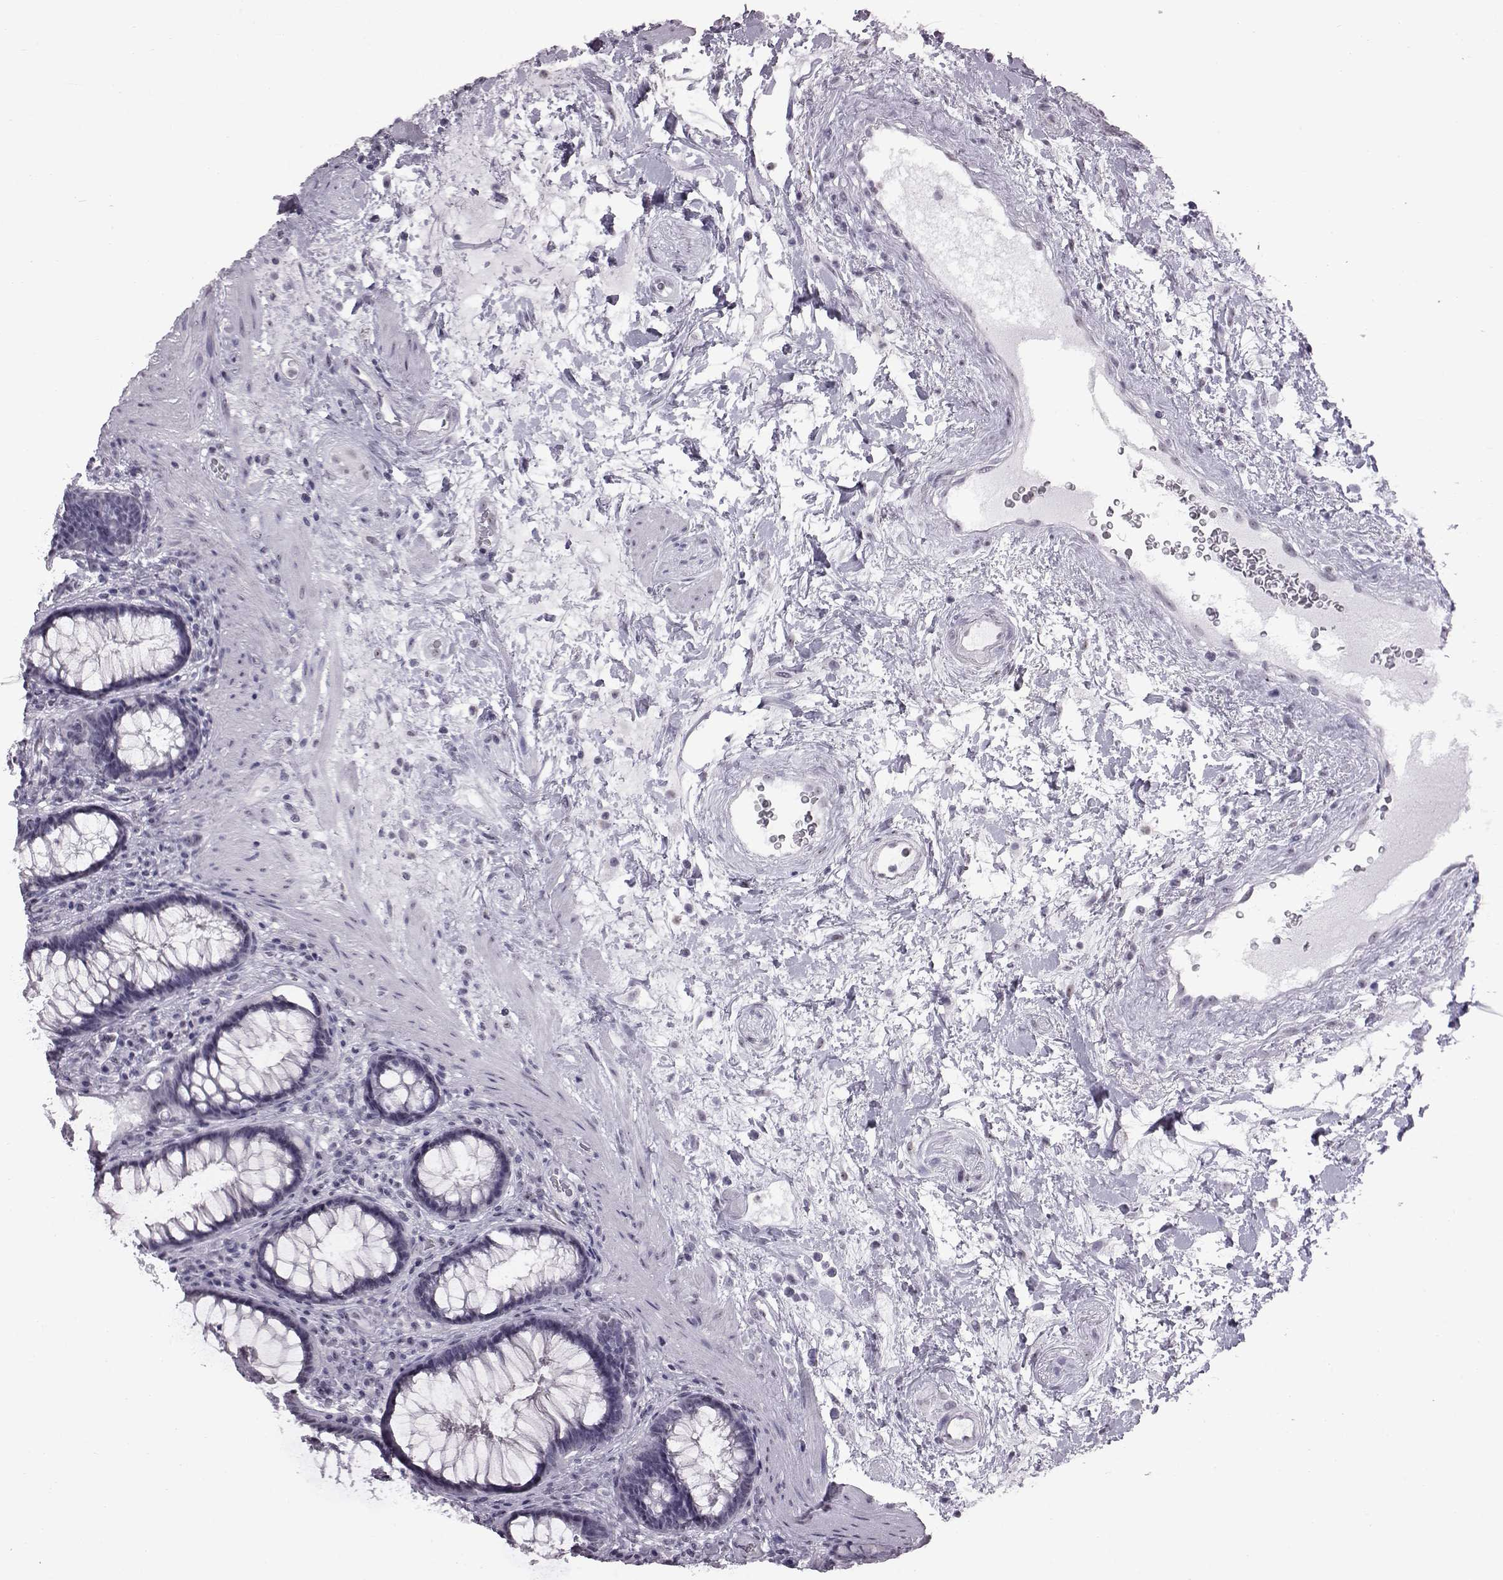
{"staining": {"intensity": "negative", "quantity": "none", "location": "none"}, "tissue": "rectum", "cell_type": "Glandular cells", "image_type": "normal", "snomed": [{"axis": "morphology", "description": "Normal tissue, NOS"}, {"axis": "topography", "description": "Rectum"}], "caption": "An IHC micrograph of benign rectum is shown. There is no staining in glandular cells of rectum. (Brightfield microscopy of DAB (3,3'-diaminobenzidine) immunohistochemistry at high magnification).", "gene": "ADGRG2", "patient": {"sex": "male", "age": 72}}